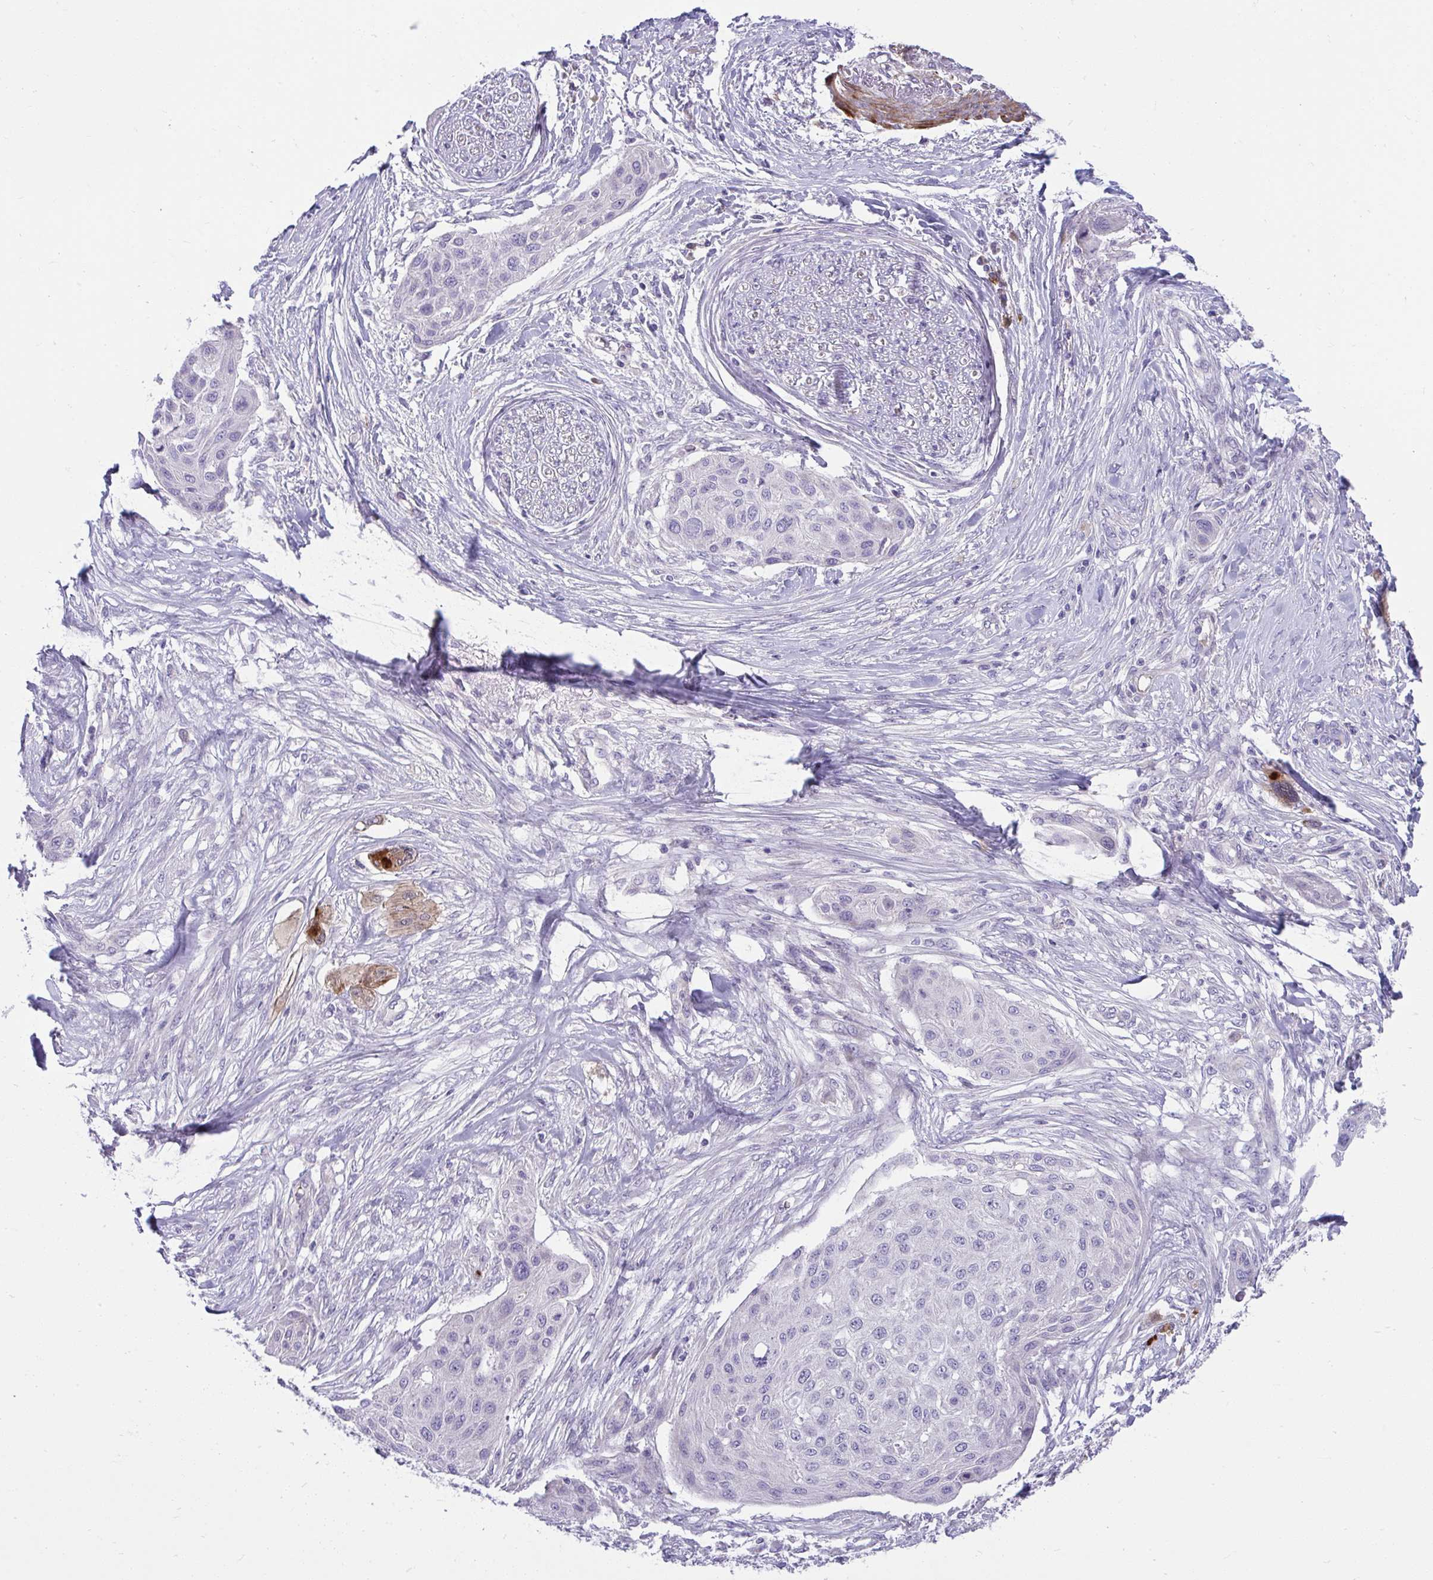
{"staining": {"intensity": "negative", "quantity": "none", "location": "none"}, "tissue": "skin cancer", "cell_type": "Tumor cells", "image_type": "cancer", "snomed": [{"axis": "morphology", "description": "Squamous cell carcinoma, NOS"}, {"axis": "topography", "description": "Skin"}], "caption": "IHC of squamous cell carcinoma (skin) exhibits no expression in tumor cells.", "gene": "PIGZ", "patient": {"sex": "female", "age": 87}}